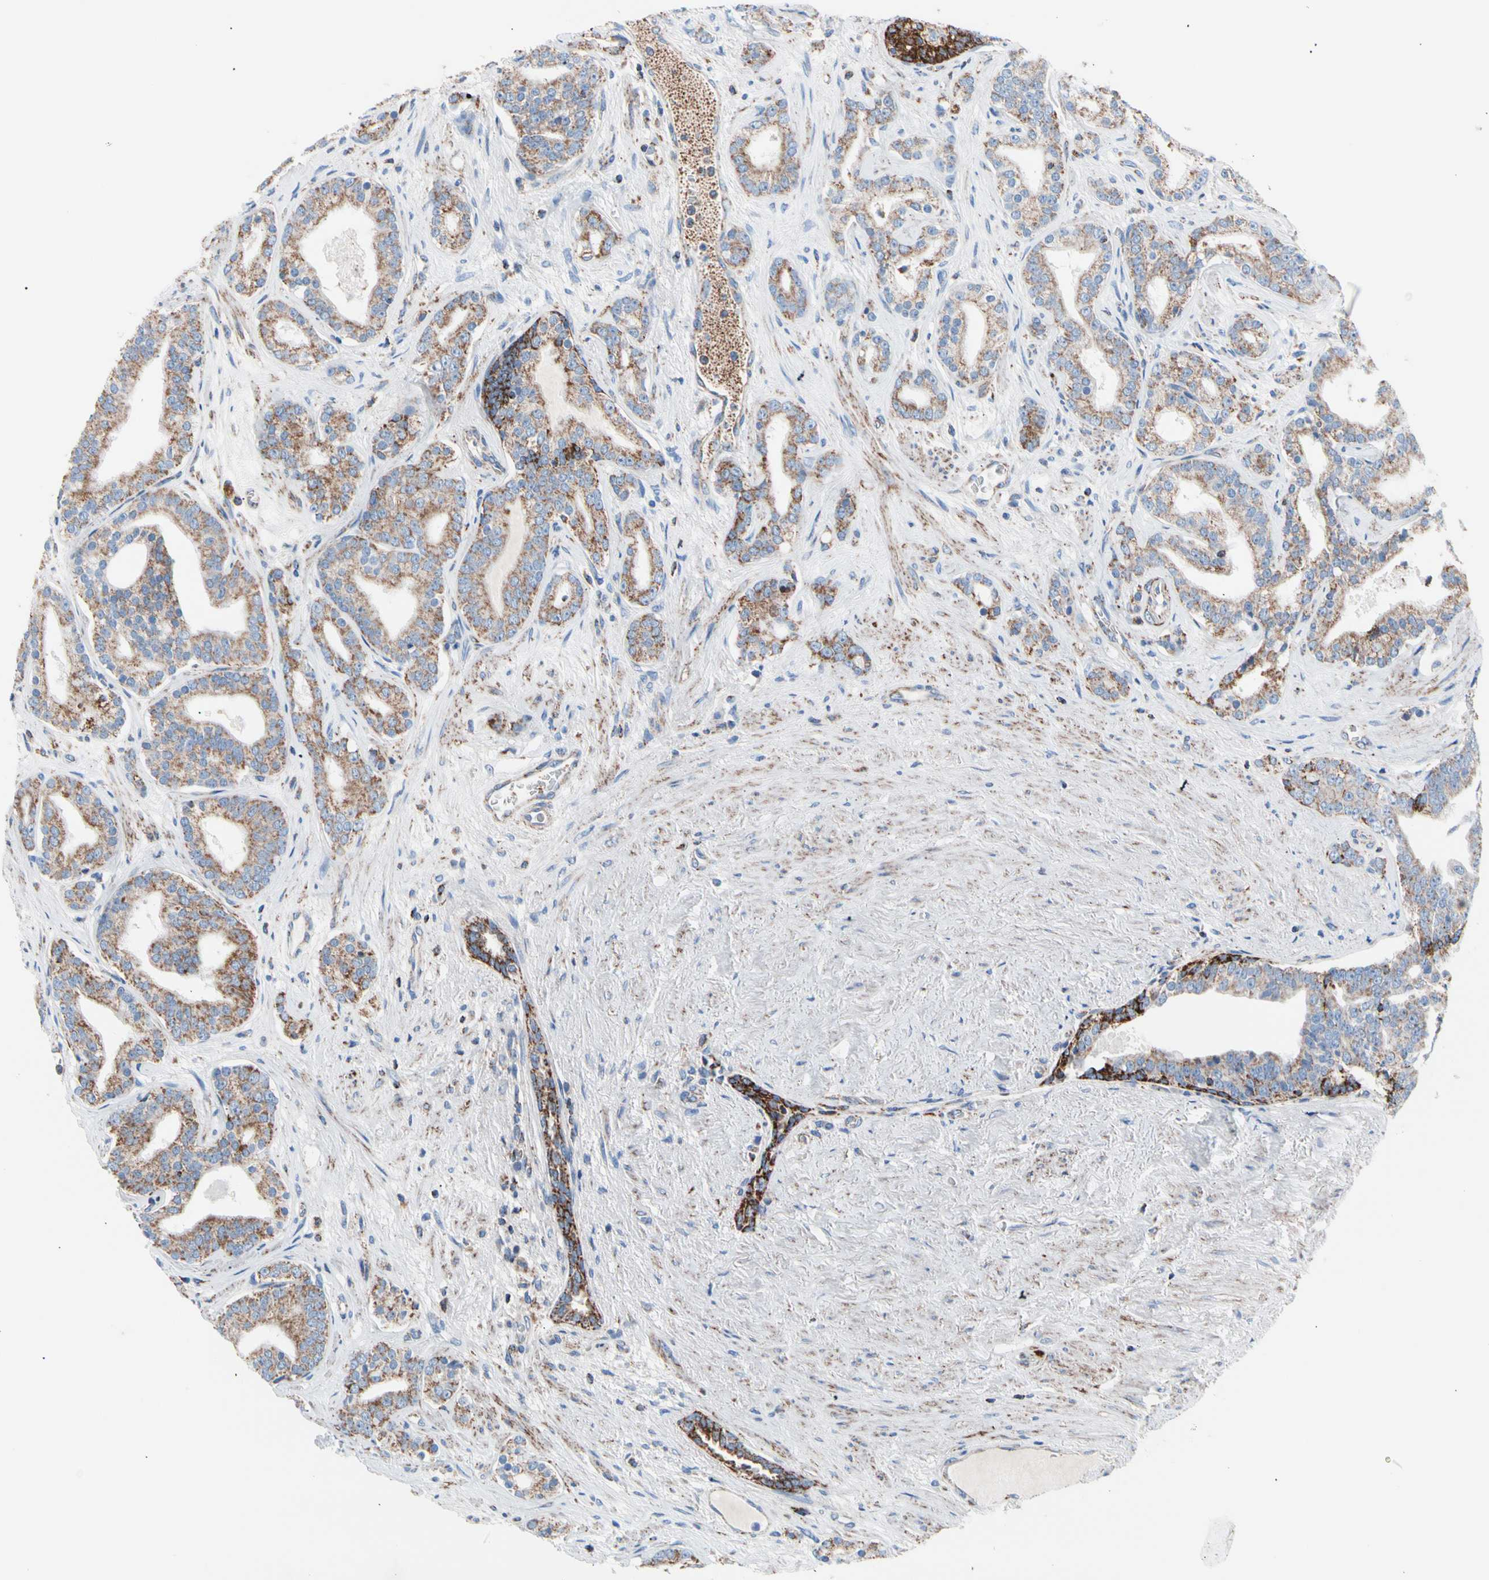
{"staining": {"intensity": "moderate", "quantity": ">75%", "location": "cytoplasmic/membranous"}, "tissue": "prostate cancer", "cell_type": "Tumor cells", "image_type": "cancer", "snomed": [{"axis": "morphology", "description": "Adenocarcinoma, Low grade"}, {"axis": "topography", "description": "Prostate"}], "caption": "Adenocarcinoma (low-grade) (prostate) stained with DAB IHC displays medium levels of moderate cytoplasmic/membranous staining in about >75% of tumor cells. The protein of interest is stained brown, and the nuclei are stained in blue (DAB IHC with brightfield microscopy, high magnification).", "gene": "HK1", "patient": {"sex": "male", "age": 63}}